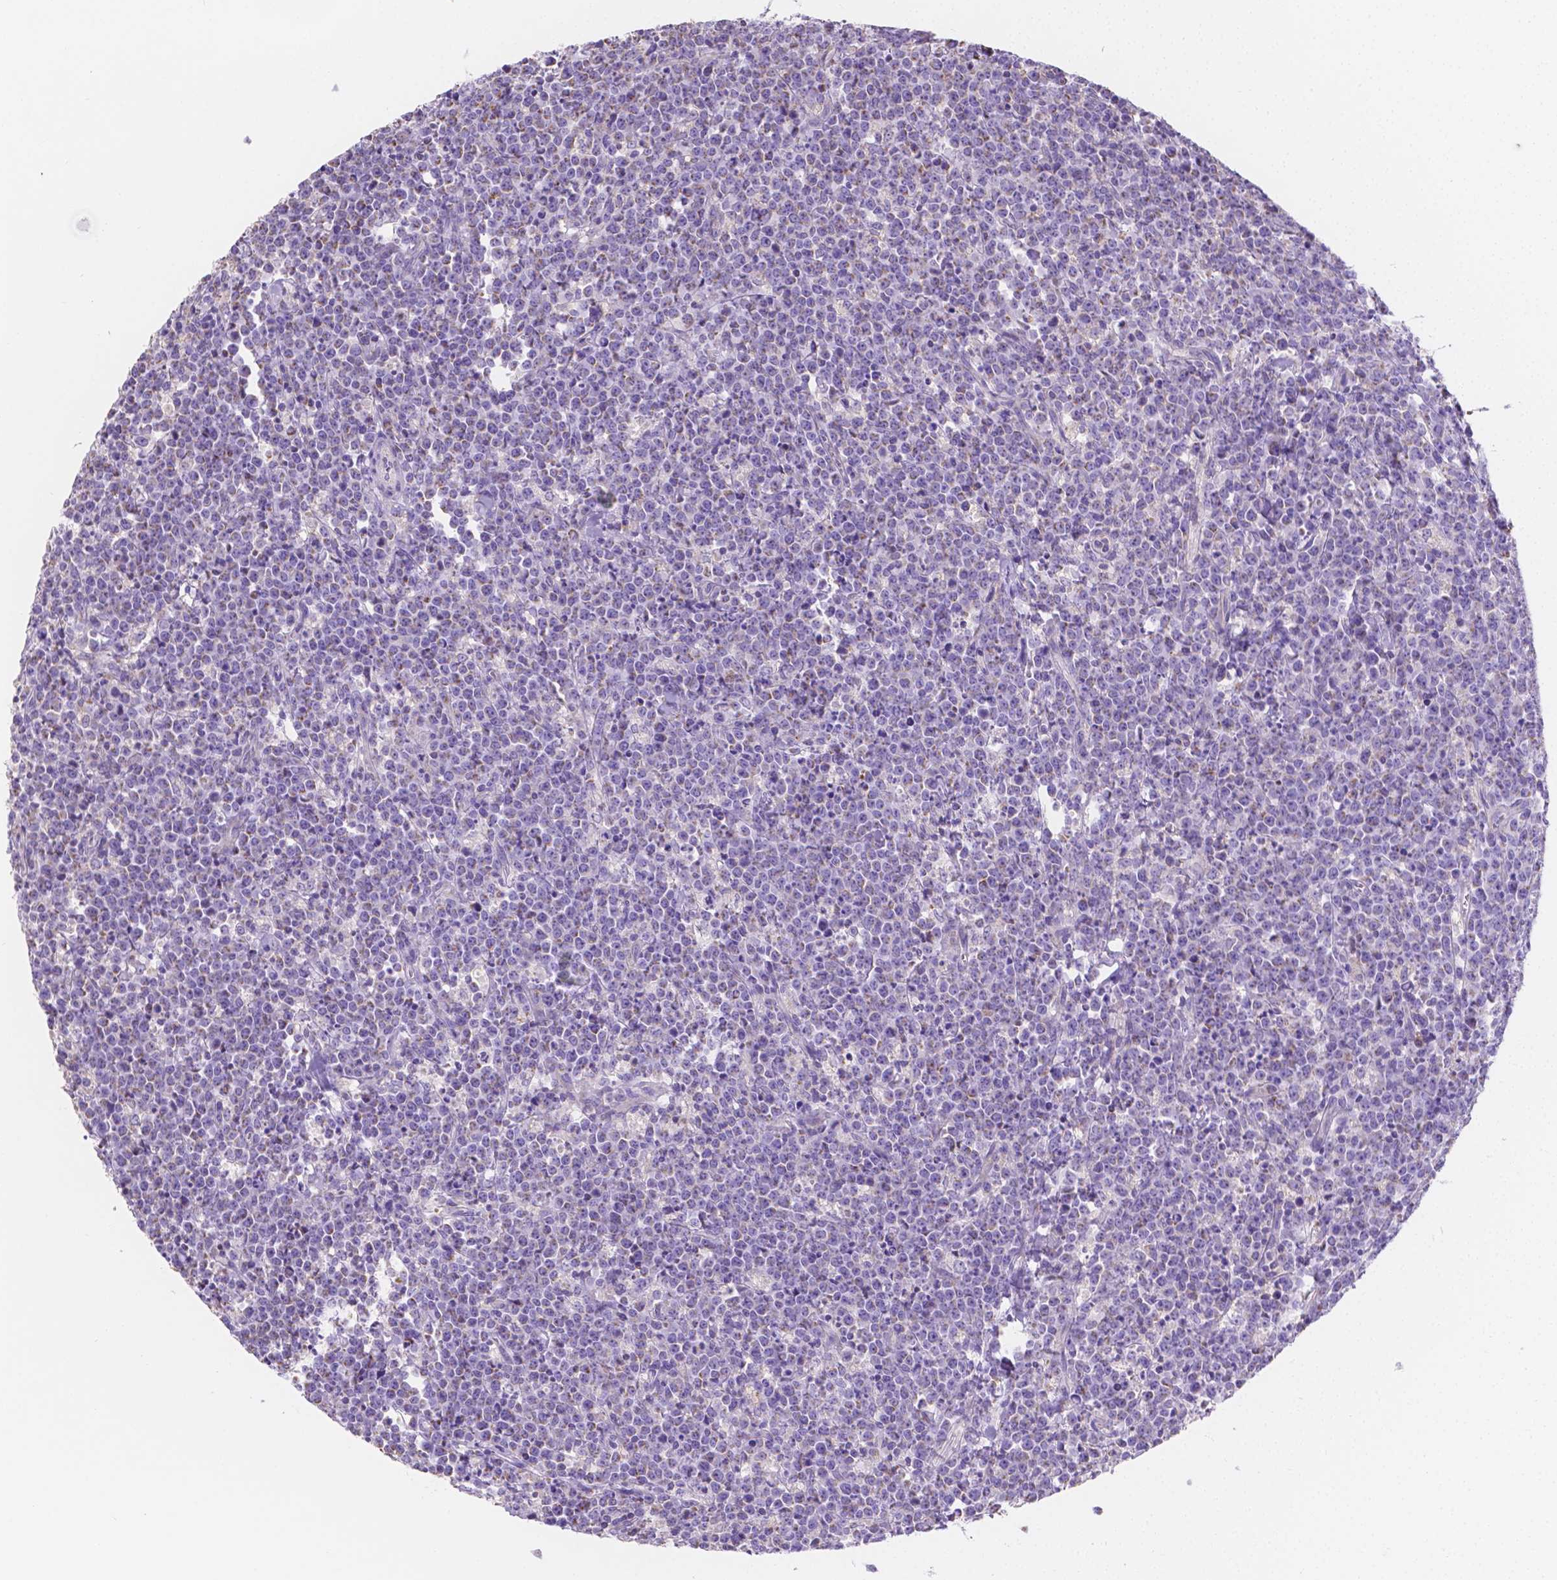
{"staining": {"intensity": "negative", "quantity": "none", "location": "none"}, "tissue": "lymphoma", "cell_type": "Tumor cells", "image_type": "cancer", "snomed": [{"axis": "morphology", "description": "Malignant lymphoma, non-Hodgkin's type, High grade"}, {"axis": "topography", "description": "Small intestine"}], "caption": "Micrograph shows no protein staining in tumor cells of lymphoma tissue.", "gene": "TMEM130", "patient": {"sex": "female", "age": 56}}